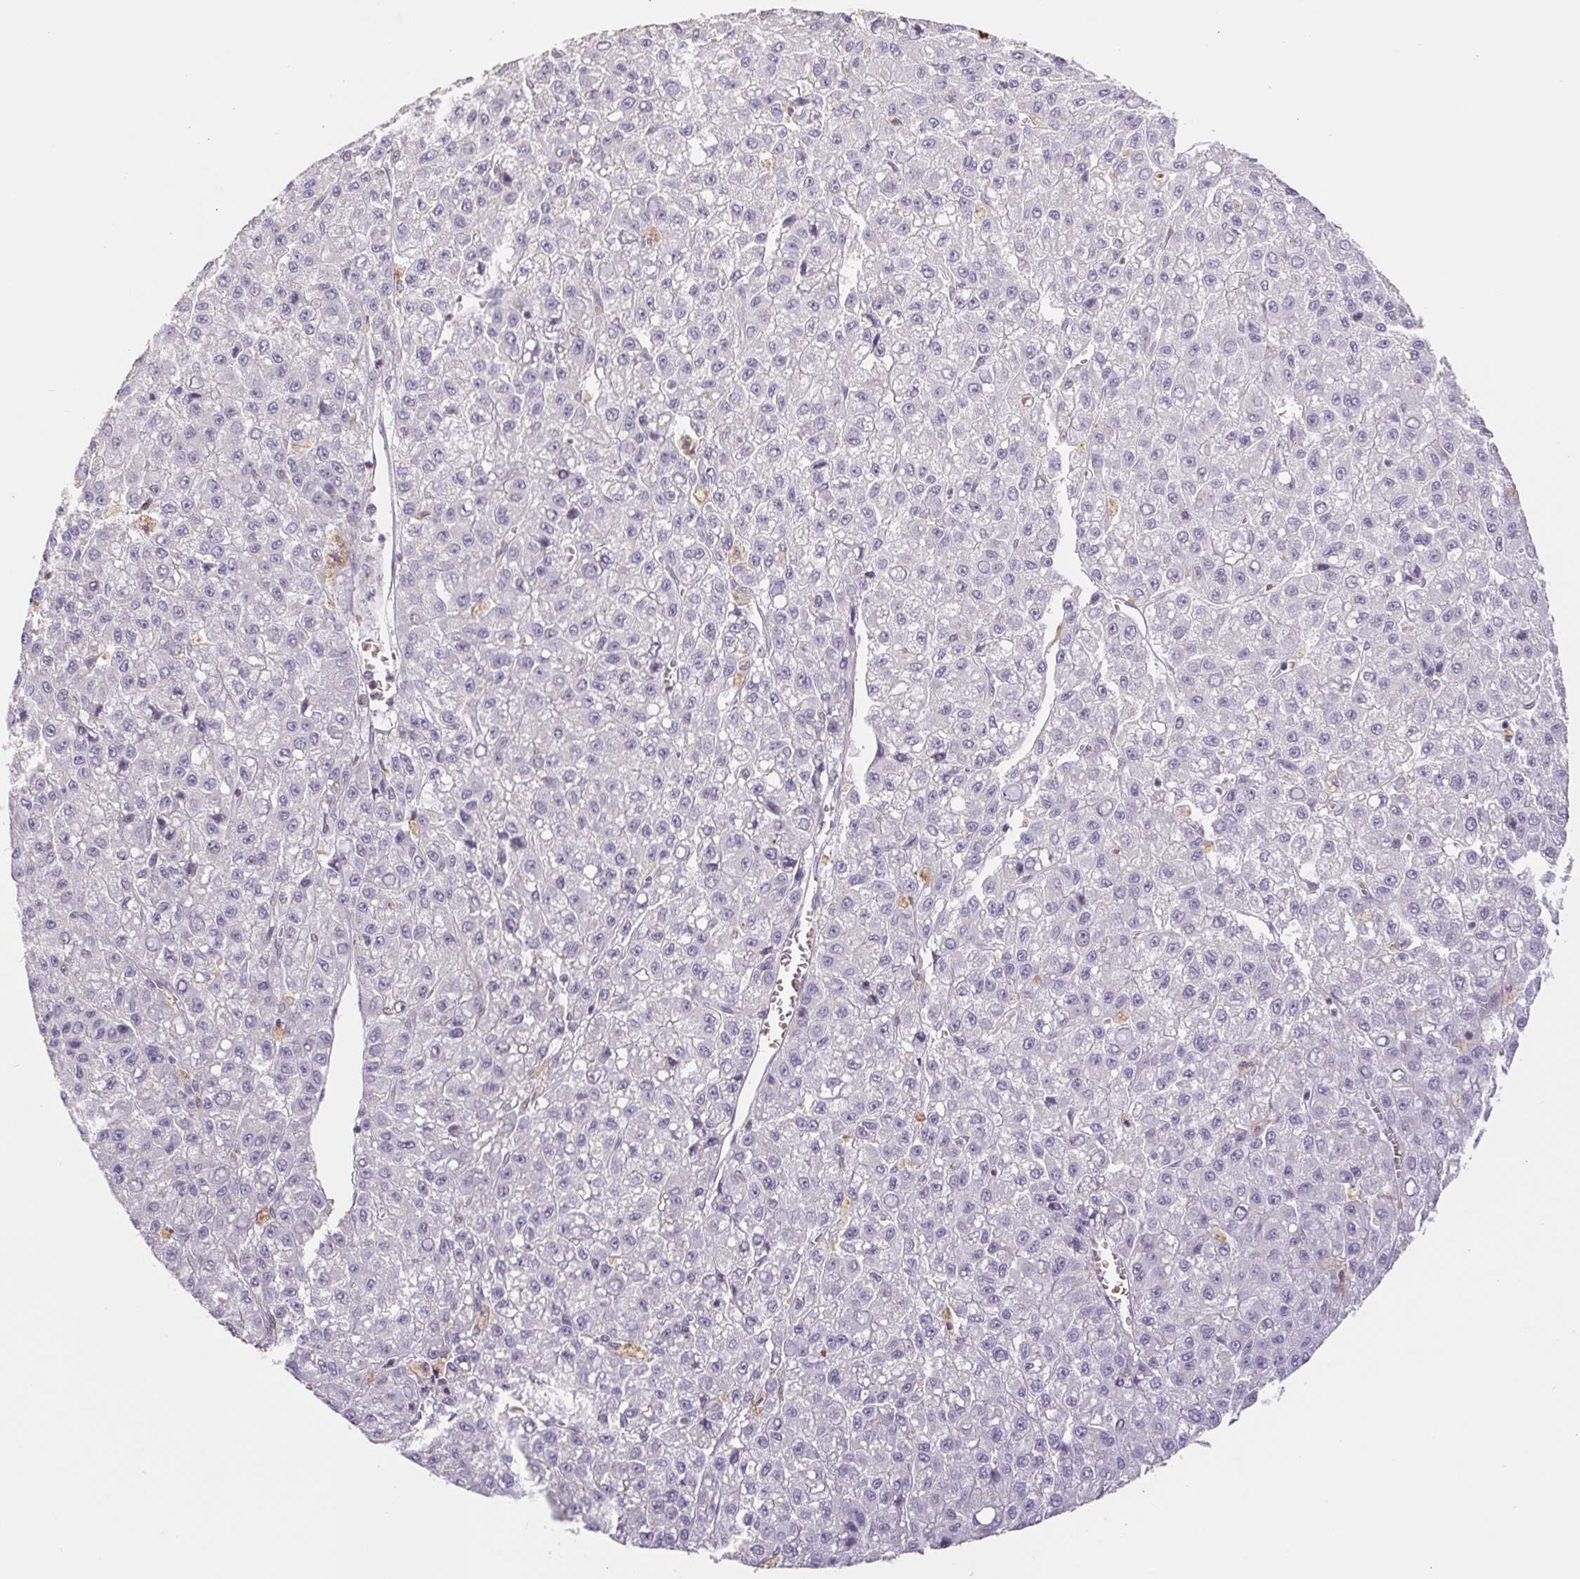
{"staining": {"intensity": "negative", "quantity": "none", "location": "none"}, "tissue": "liver cancer", "cell_type": "Tumor cells", "image_type": "cancer", "snomed": [{"axis": "morphology", "description": "Carcinoma, Hepatocellular, NOS"}, {"axis": "topography", "description": "Liver"}], "caption": "DAB immunohistochemical staining of human hepatocellular carcinoma (liver) reveals no significant expression in tumor cells.", "gene": "TRERF1", "patient": {"sex": "male", "age": 70}}